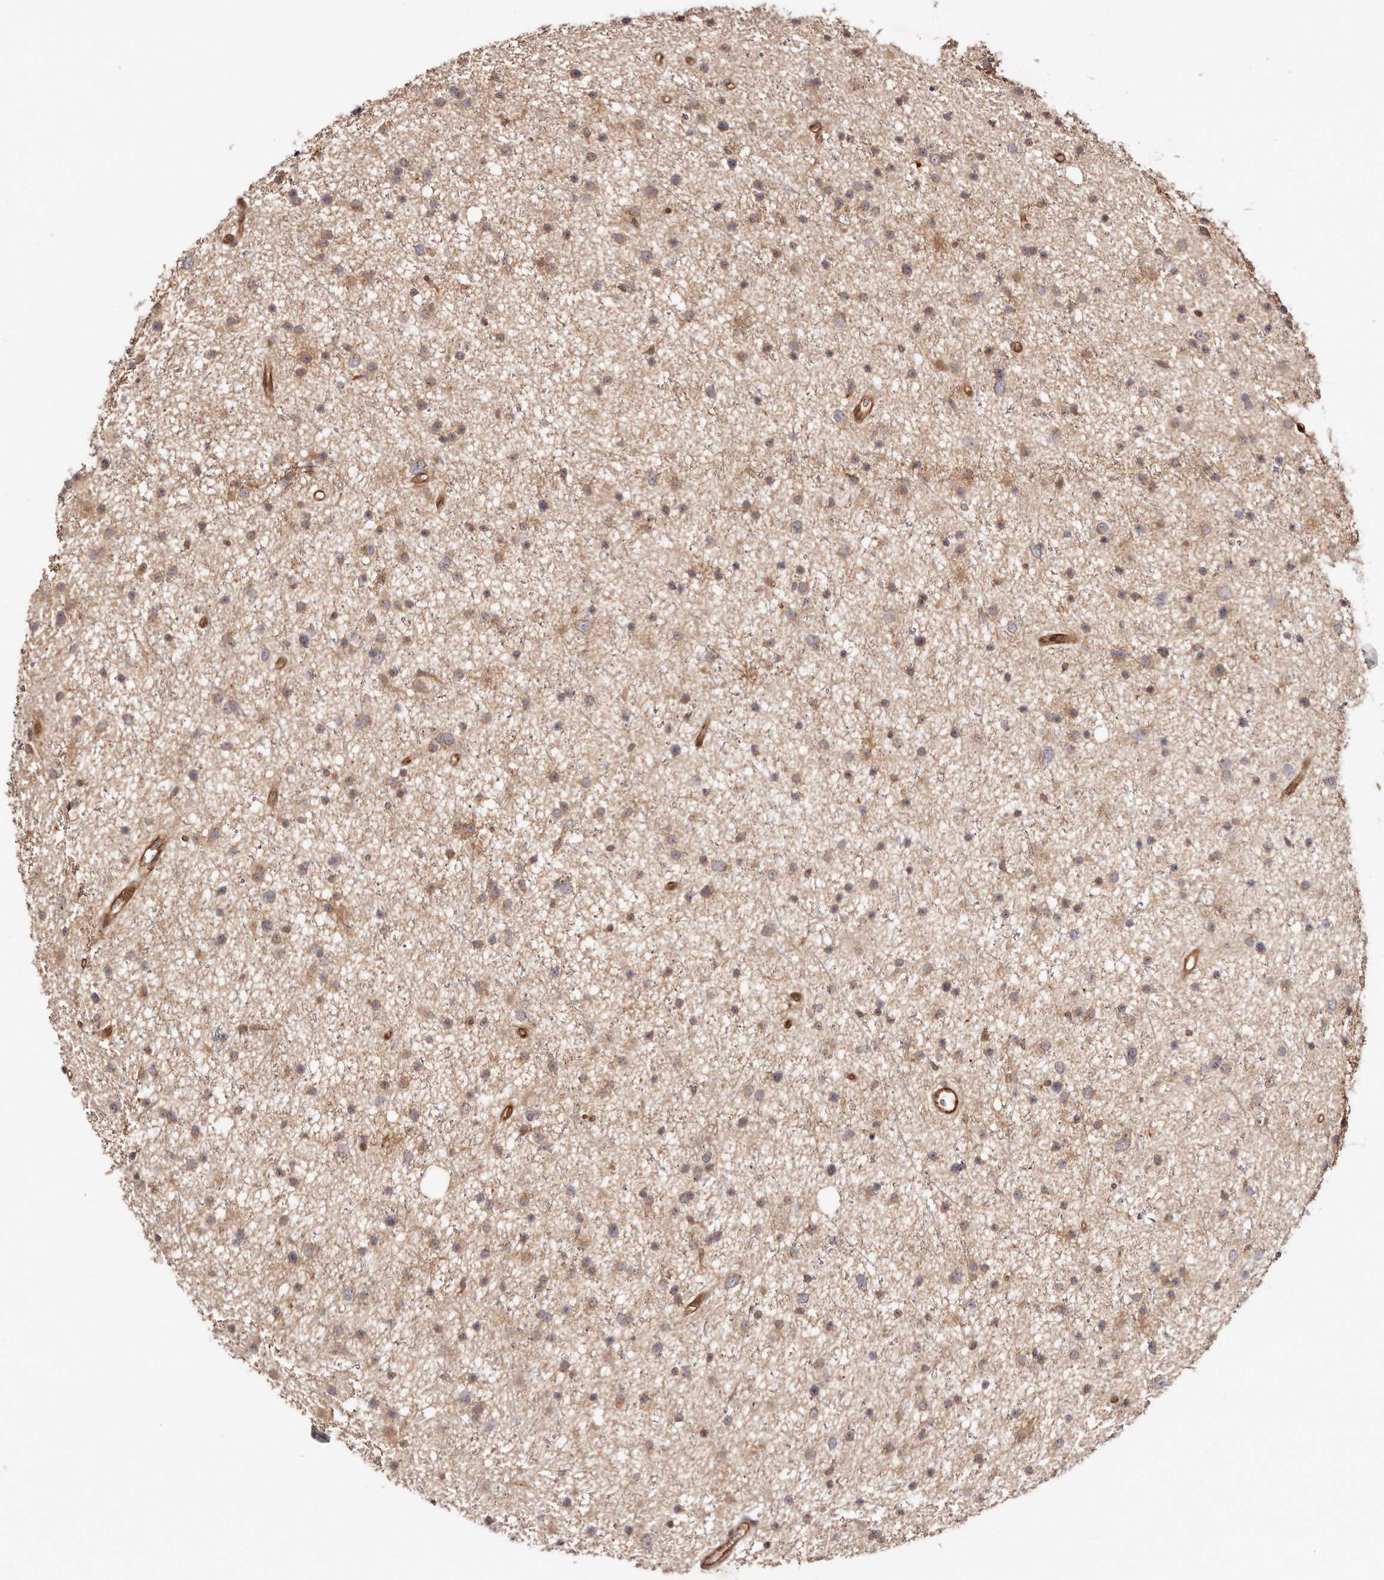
{"staining": {"intensity": "negative", "quantity": "none", "location": "none"}, "tissue": "glioma", "cell_type": "Tumor cells", "image_type": "cancer", "snomed": [{"axis": "morphology", "description": "Glioma, malignant, Low grade"}, {"axis": "topography", "description": "Cerebral cortex"}], "caption": "The IHC micrograph has no significant staining in tumor cells of malignant glioma (low-grade) tissue. The staining was performed using DAB (3,3'-diaminobenzidine) to visualize the protein expression in brown, while the nuclei were stained in blue with hematoxylin (Magnification: 20x).", "gene": "GBP4", "patient": {"sex": "female", "age": 39}}